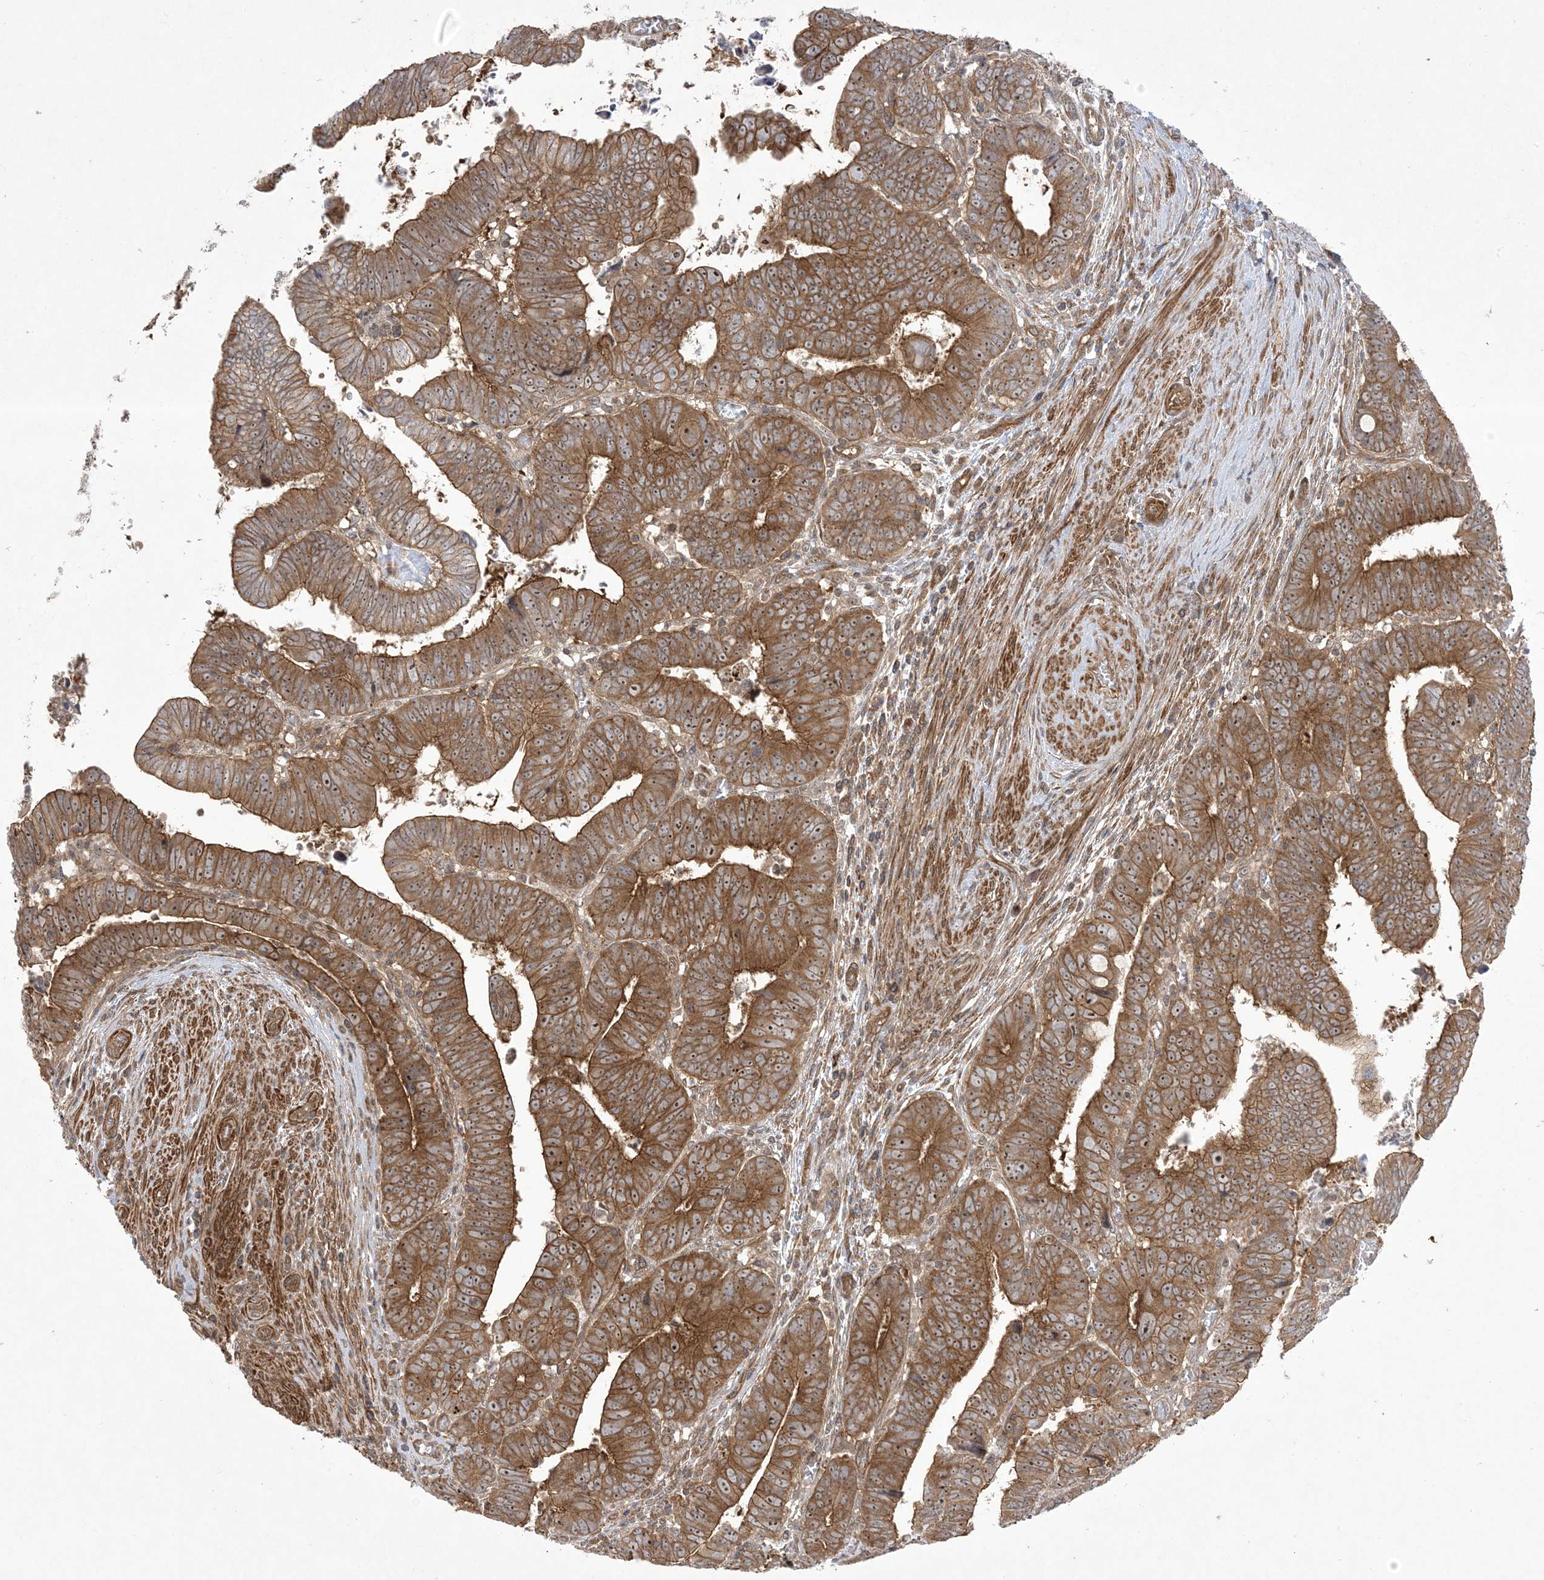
{"staining": {"intensity": "moderate", "quantity": ">75%", "location": "cytoplasmic/membranous,nuclear"}, "tissue": "colorectal cancer", "cell_type": "Tumor cells", "image_type": "cancer", "snomed": [{"axis": "morphology", "description": "Normal tissue, NOS"}, {"axis": "morphology", "description": "Adenocarcinoma, NOS"}, {"axis": "topography", "description": "Rectum"}], "caption": "Adenocarcinoma (colorectal) was stained to show a protein in brown. There is medium levels of moderate cytoplasmic/membranous and nuclear positivity in approximately >75% of tumor cells.", "gene": "SOGA3", "patient": {"sex": "female", "age": 65}}